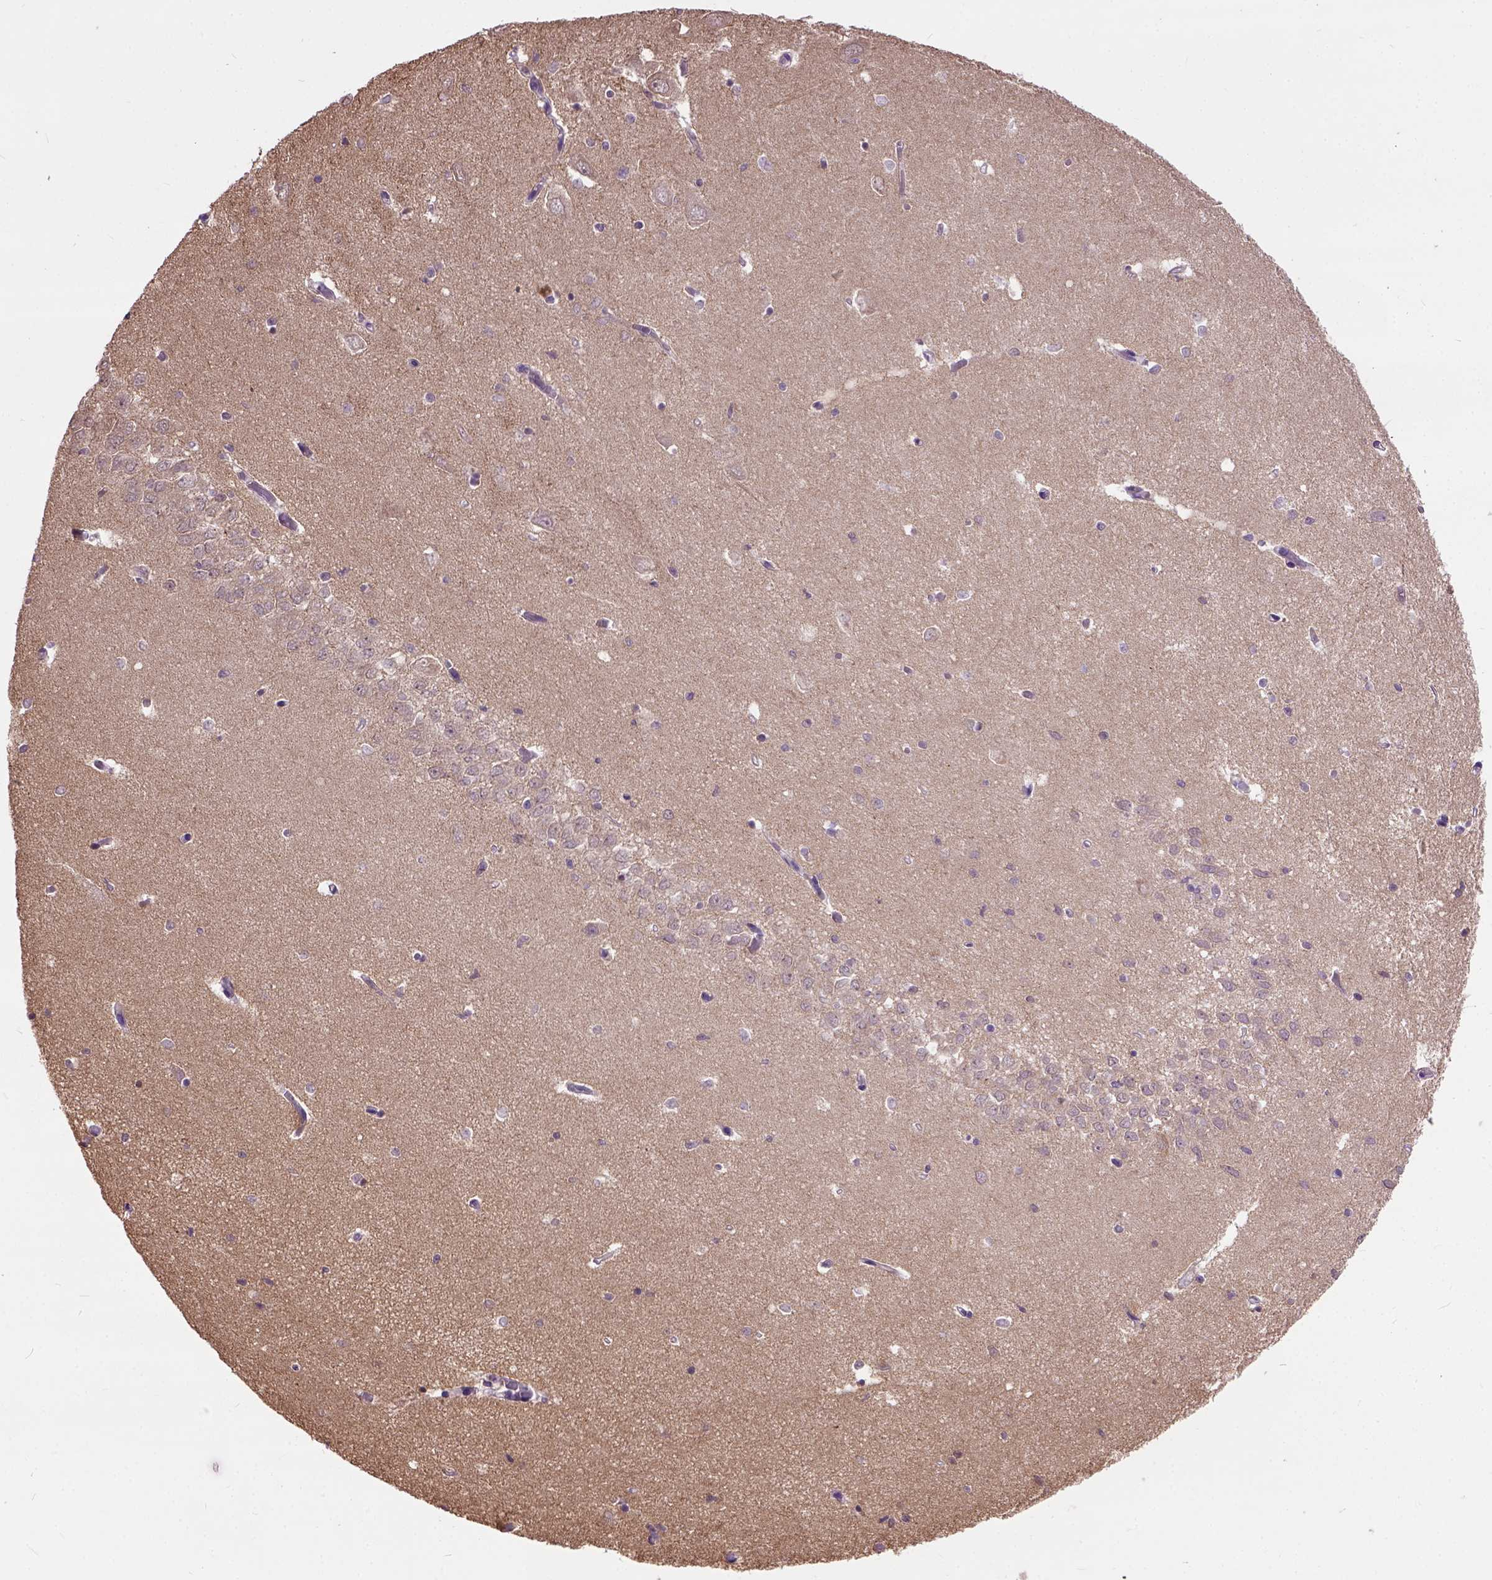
{"staining": {"intensity": "negative", "quantity": "none", "location": "none"}, "tissue": "hippocampus", "cell_type": "Glial cells", "image_type": "normal", "snomed": [{"axis": "morphology", "description": "Normal tissue, NOS"}, {"axis": "topography", "description": "Hippocampus"}], "caption": "A high-resolution photomicrograph shows IHC staining of normal hippocampus, which shows no significant positivity in glial cells.", "gene": "MAPT", "patient": {"sex": "female", "age": 64}}